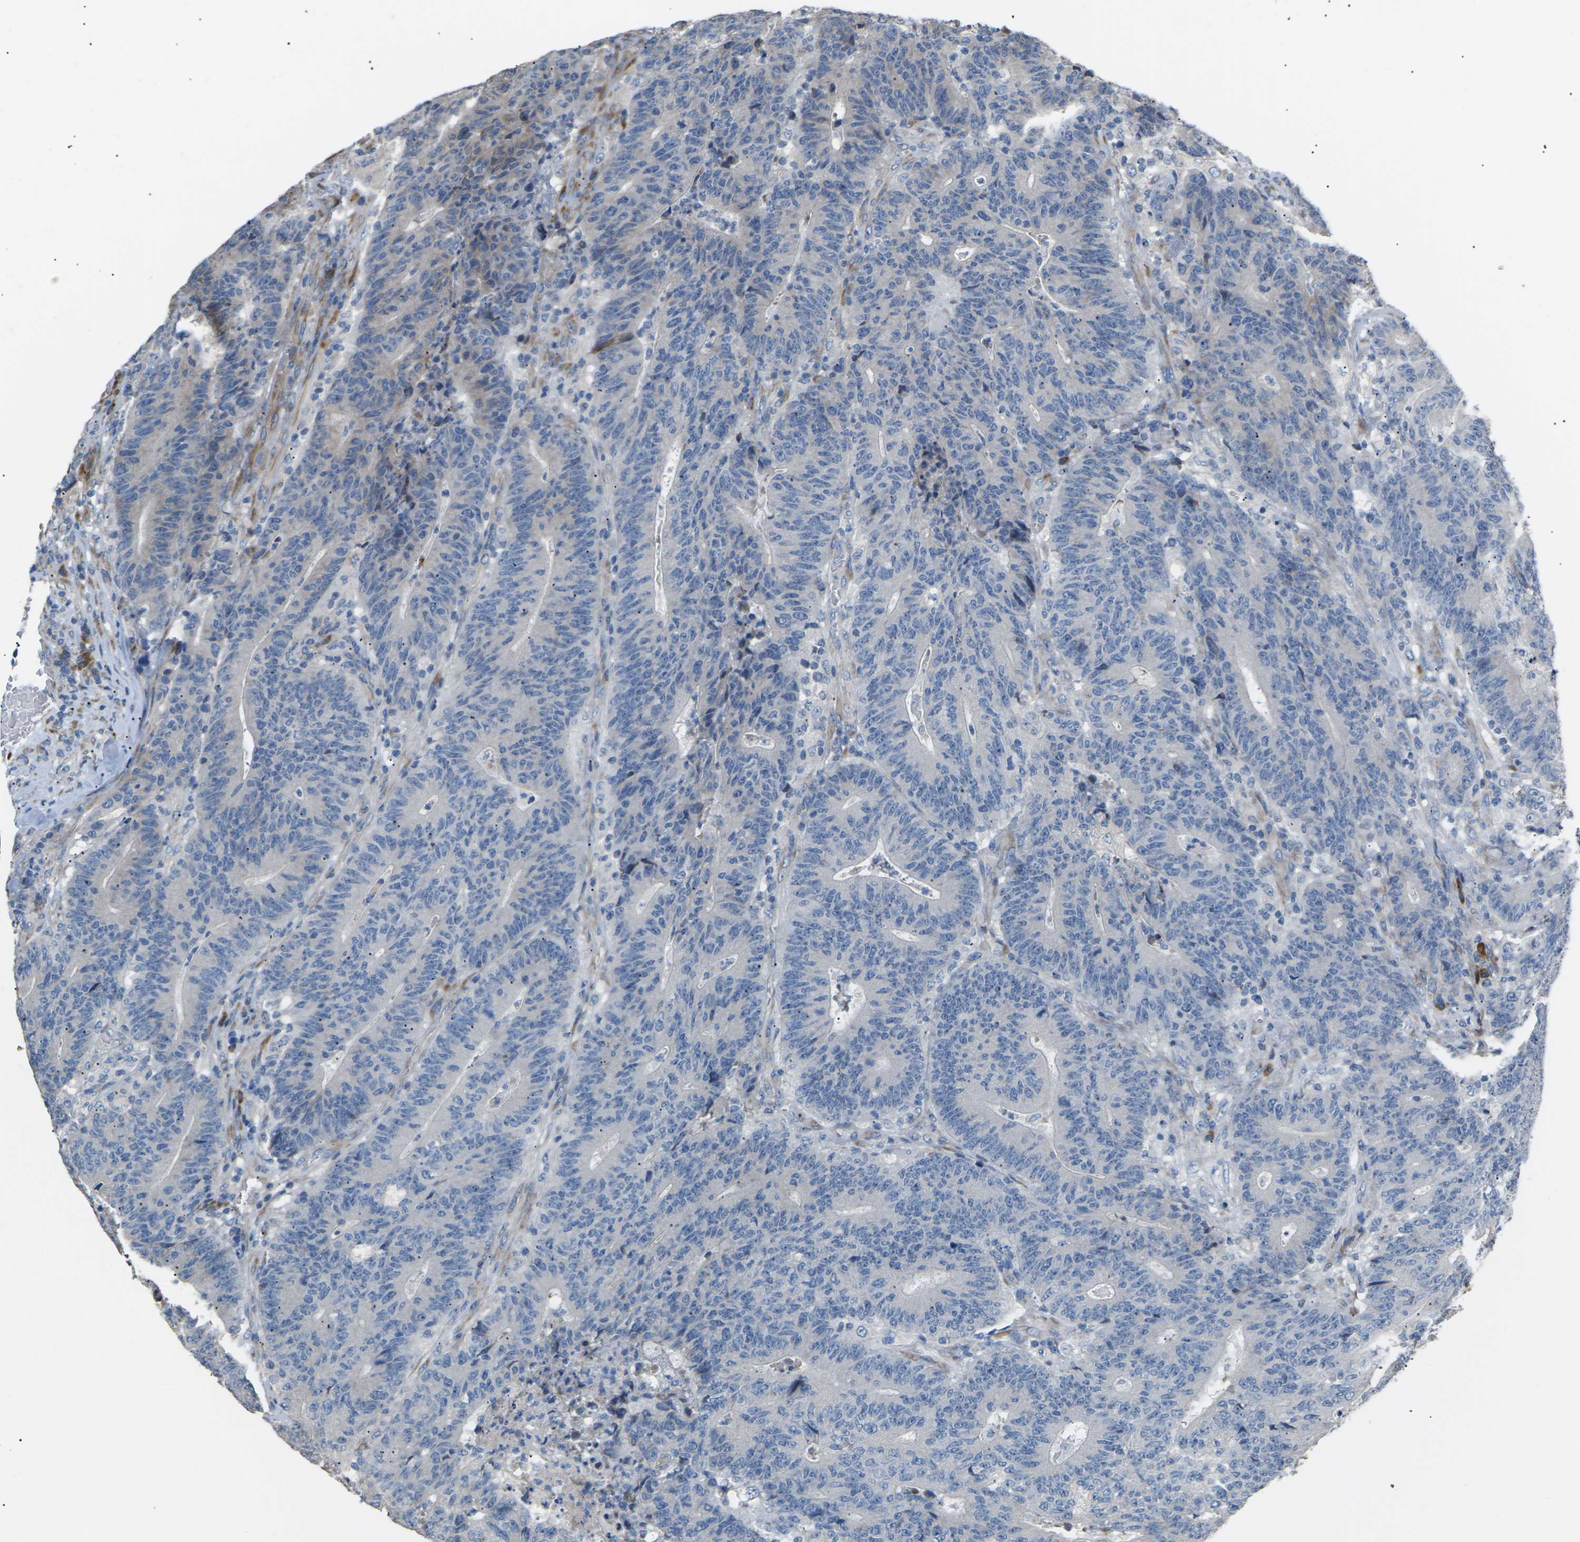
{"staining": {"intensity": "negative", "quantity": "none", "location": "none"}, "tissue": "colorectal cancer", "cell_type": "Tumor cells", "image_type": "cancer", "snomed": [{"axis": "morphology", "description": "Normal tissue, NOS"}, {"axis": "morphology", "description": "Adenocarcinoma, NOS"}, {"axis": "topography", "description": "Colon"}], "caption": "IHC of colorectal cancer (adenocarcinoma) demonstrates no positivity in tumor cells.", "gene": "KLHDC8B", "patient": {"sex": "female", "age": 75}}